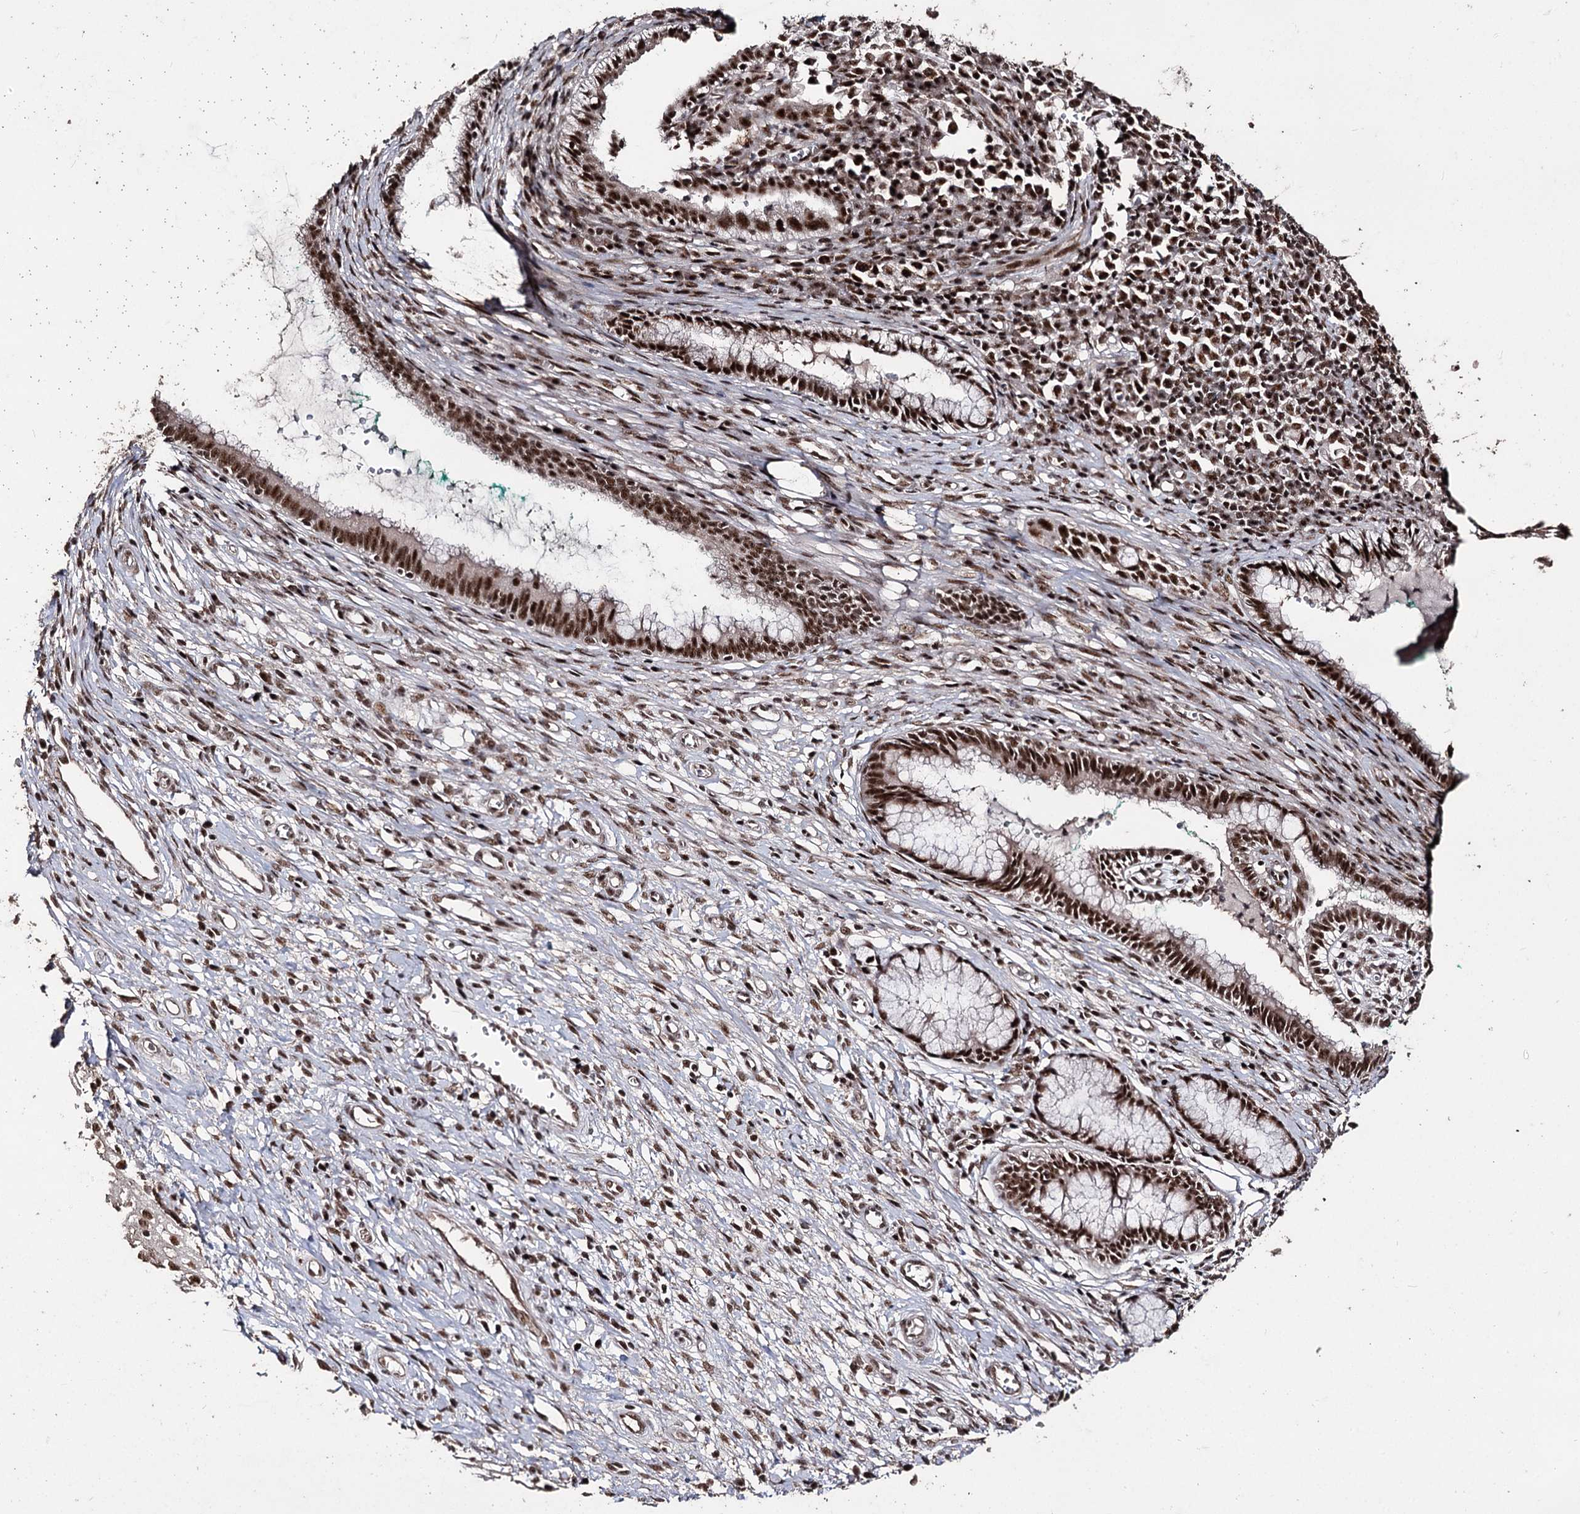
{"staining": {"intensity": "strong", "quantity": "25%-75%", "location": "nuclear"}, "tissue": "cervix", "cell_type": "Glandular cells", "image_type": "normal", "snomed": [{"axis": "morphology", "description": "Normal tissue, NOS"}, {"axis": "morphology", "description": "Adenocarcinoma, NOS"}, {"axis": "topography", "description": "Cervix"}], "caption": "The histopathology image exhibits staining of unremarkable cervix, revealing strong nuclear protein staining (brown color) within glandular cells. (DAB (3,3'-diaminobenzidine) = brown stain, brightfield microscopy at high magnification).", "gene": "U2SURP", "patient": {"sex": "female", "age": 29}}